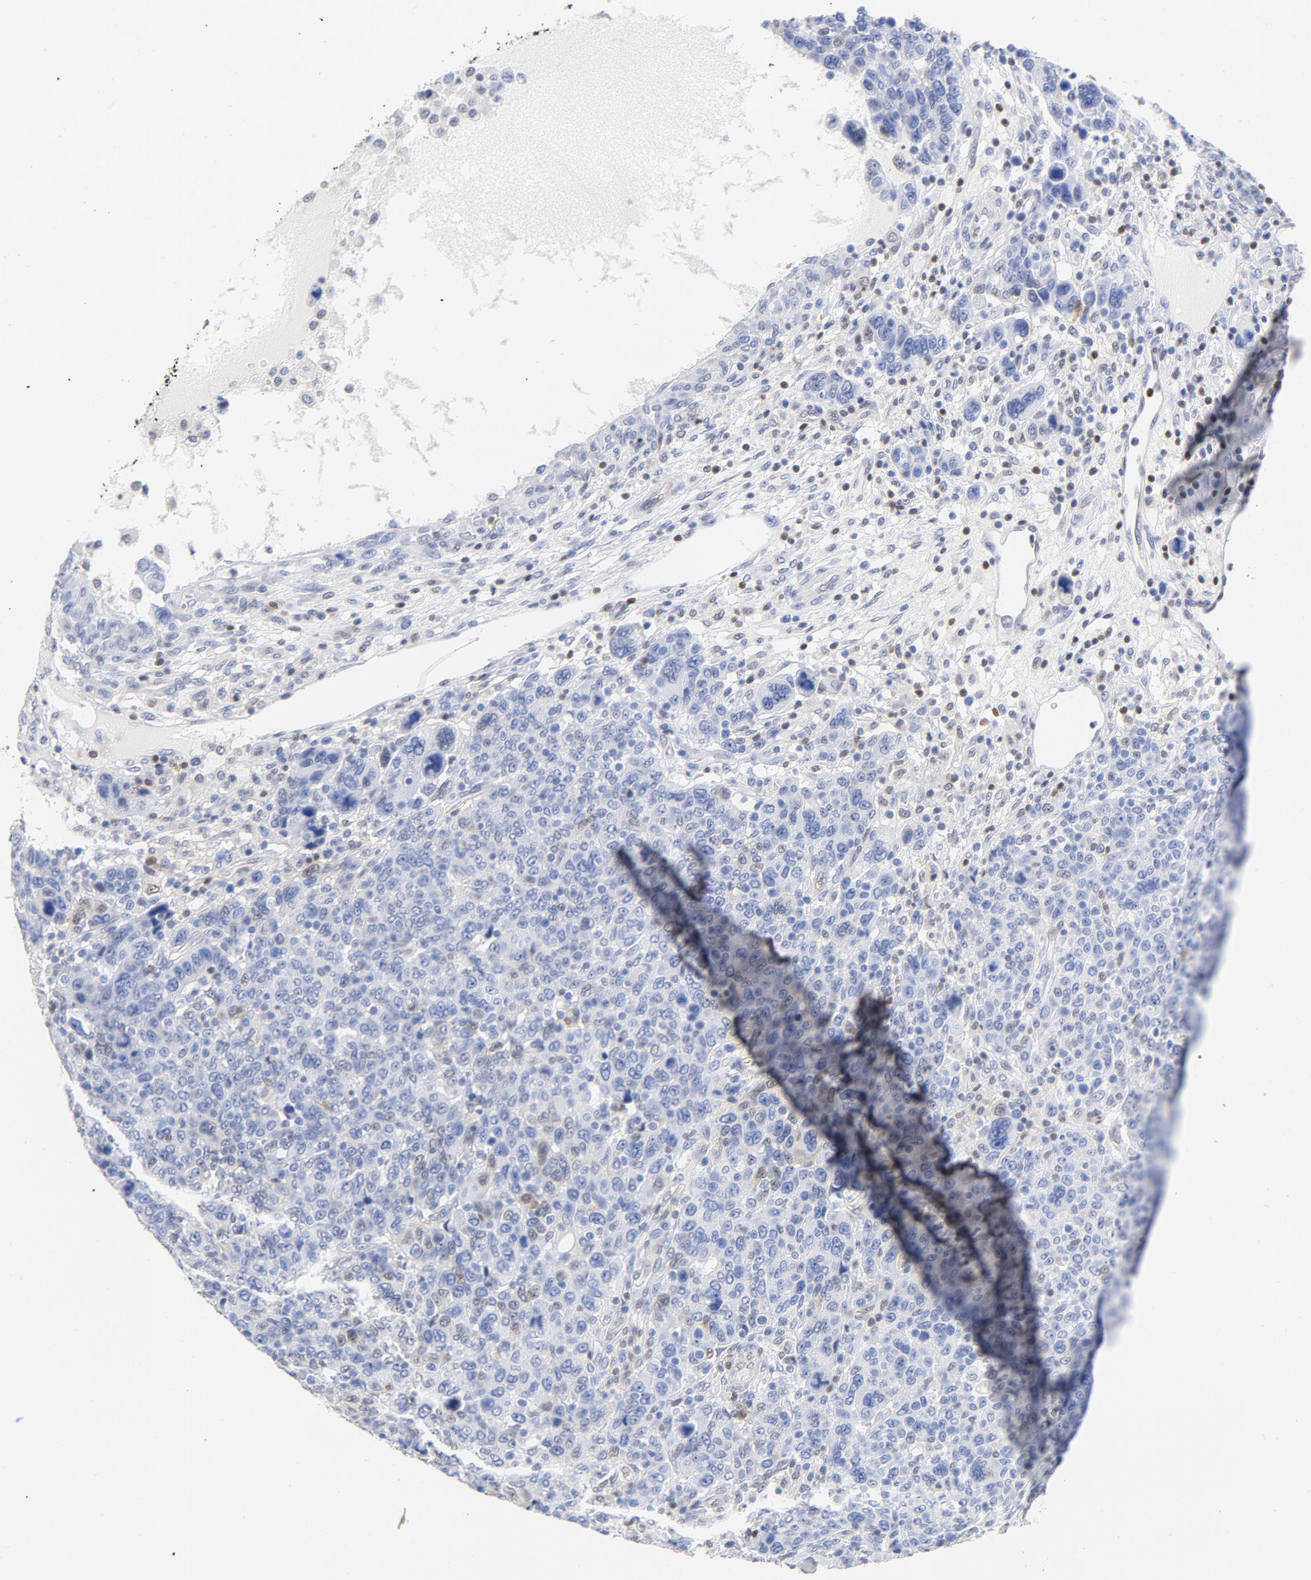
{"staining": {"intensity": "weak", "quantity": "<25%", "location": "nuclear"}, "tissue": "breast cancer", "cell_type": "Tumor cells", "image_type": "cancer", "snomed": [{"axis": "morphology", "description": "Duct carcinoma"}, {"axis": "topography", "description": "Breast"}], "caption": "DAB immunohistochemical staining of human breast cancer (intraductal carcinoma) displays no significant positivity in tumor cells. Nuclei are stained in blue.", "gene": "CDKN1B", "patient": {"sex": "female", "age": 37}}